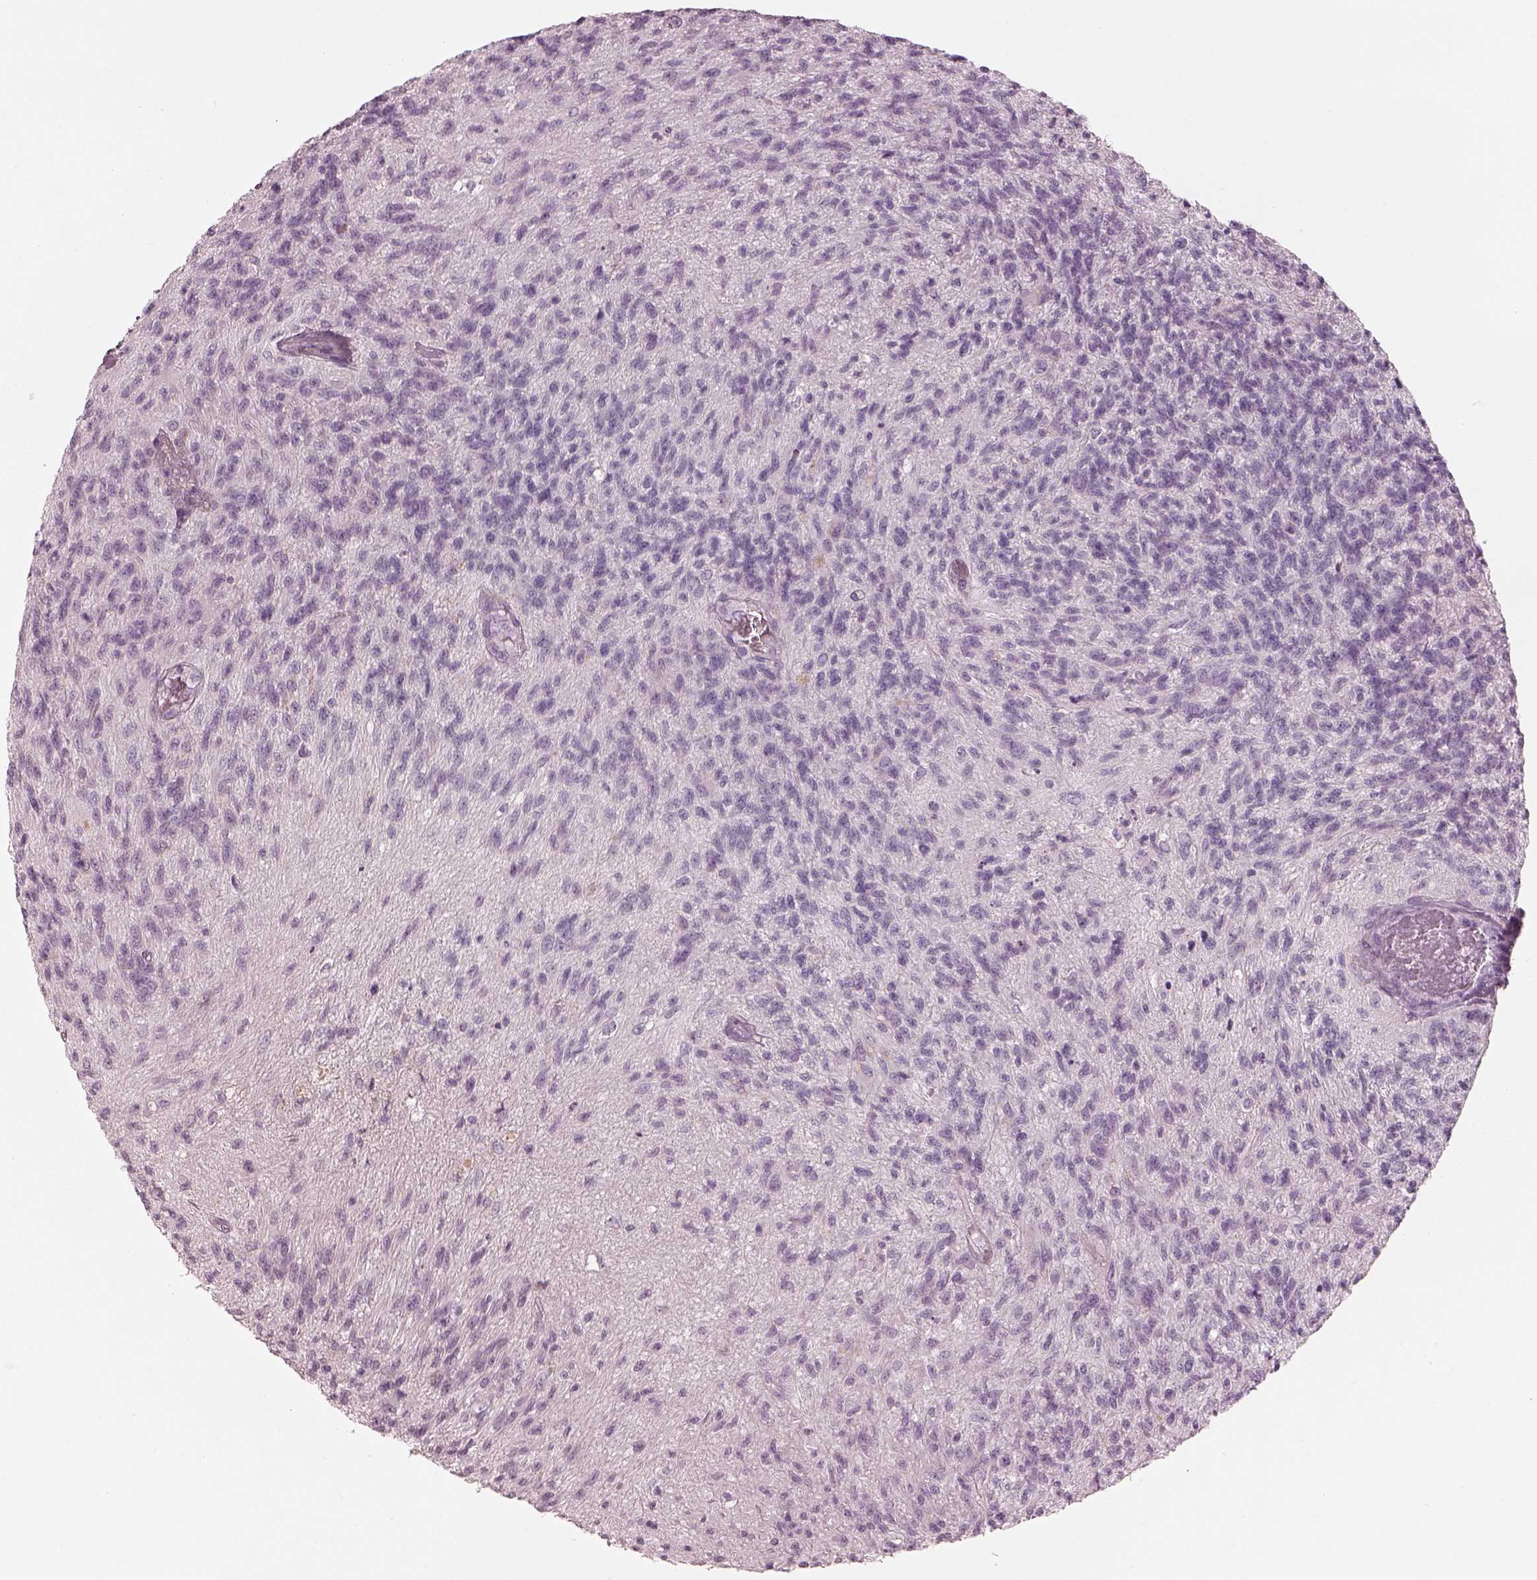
{"staining": {"intensity": "negative", "quantity": "none", "location": "none"}, "tissue": "glioma", "cell_type": "Tumor cells", "image_type": "cancer", "snomed": [{"axis": "morphology", "description": "Glioma, malignant, High grade"}, {"axis": "topography", "description": "Brain"}], "caption": "An immunohistochemistry histopathology image of glioma is shown. There is no staining in tumor cells of glioma. (IHC, brightfield microscopy, high magnification).", "gene": "RSPH9", "patient": {"sex": "male", "age": 56}}